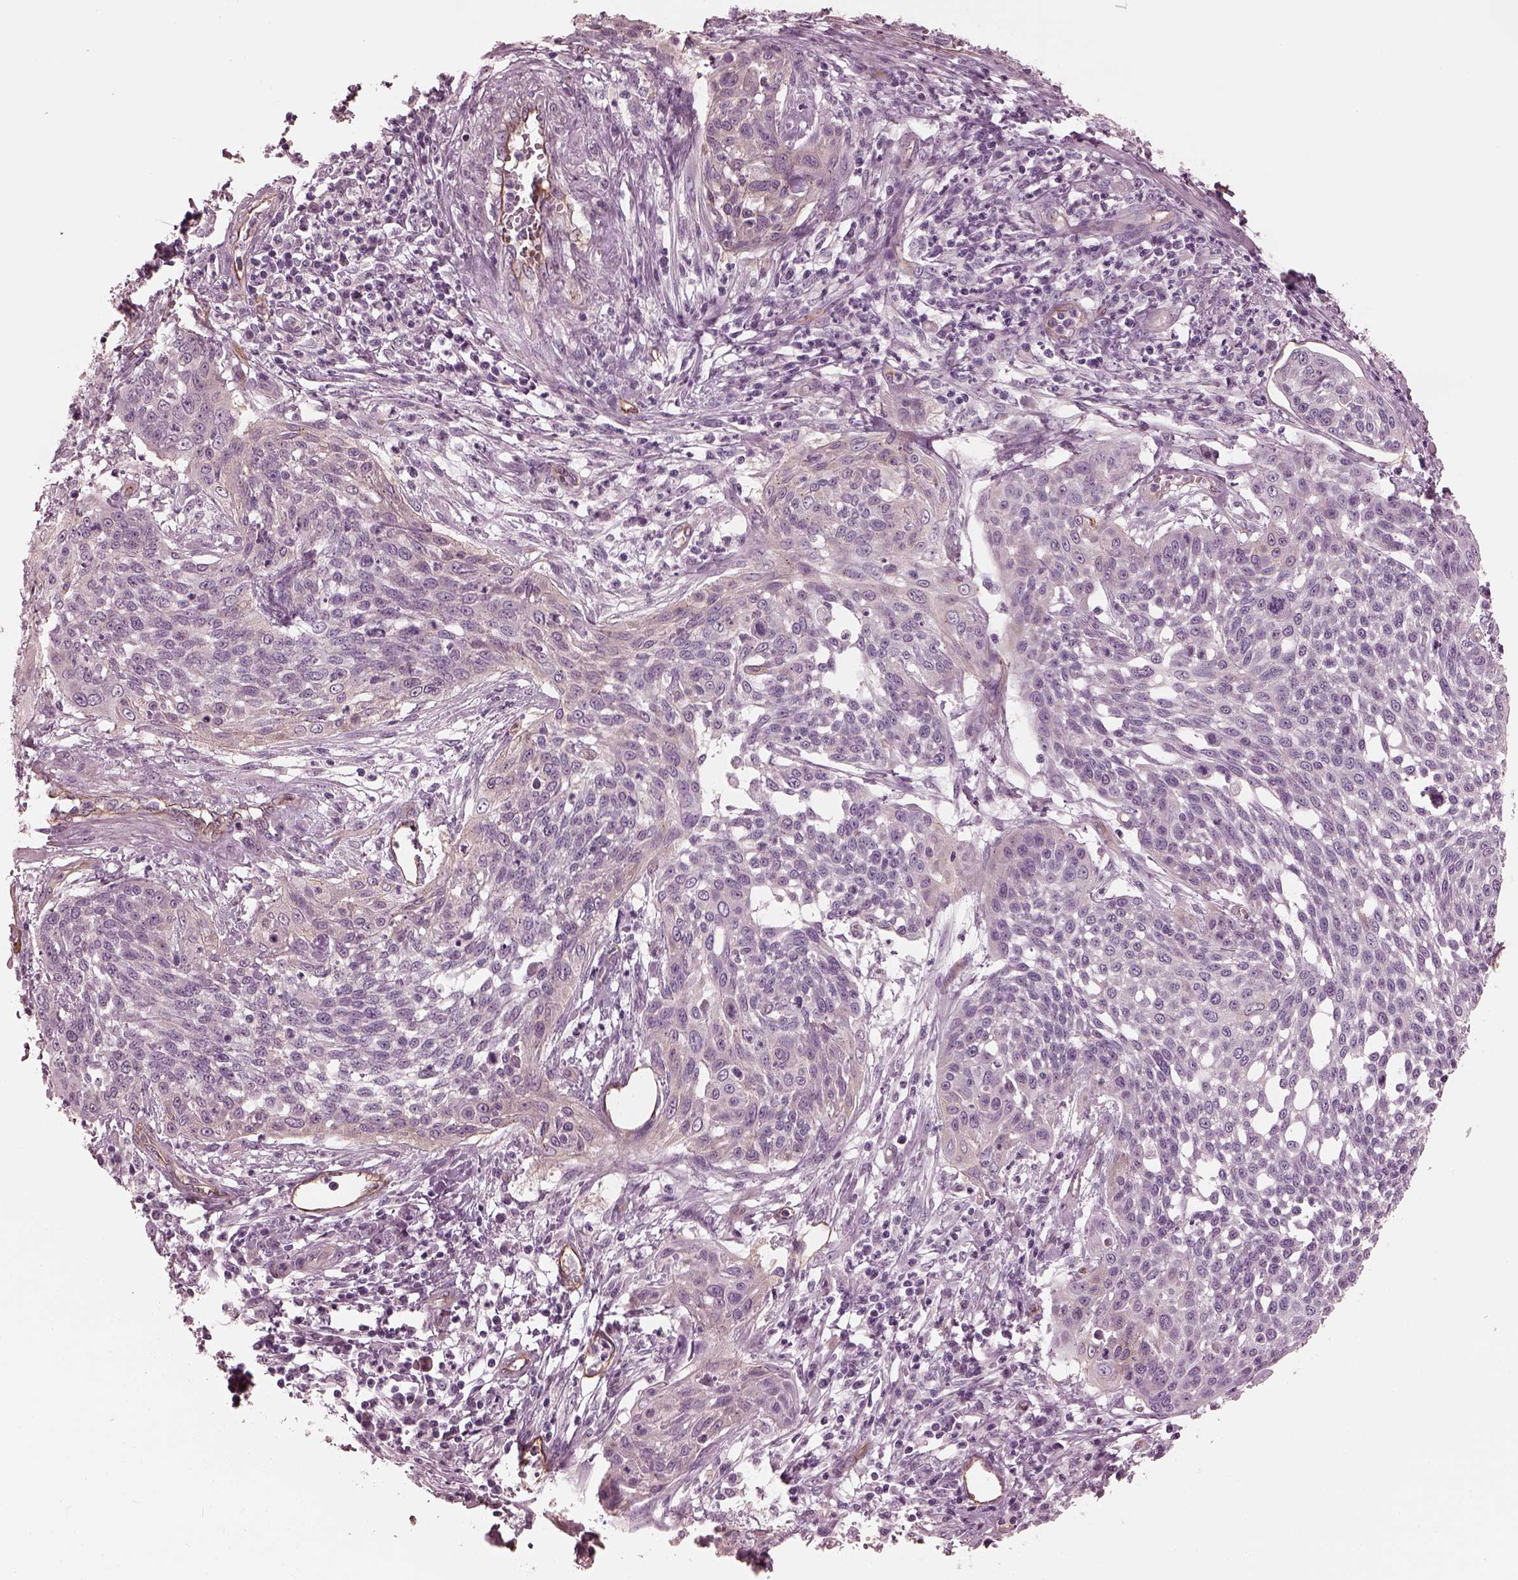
{"staining": {"intensity": "negative", "quantity": "none", "location": "none"}, "tissue": "cervical cancer", "cell_type": "Tumor cells", "image_type": "cancer", "snomed": [{"axis": "morphology", "description": "Squamous cell carcinoma, NOS"}, {"axis": "topography", "description": "Cervix"}], "caption": "Tumor cells show no significant protein expression in cervical cancer (squamous cell carcinoma). (DAB immunohistochemistry (IHC) visualized using brightfield microscopy, high magnification).", "gene": "EIF4E1B", "patient": {"sex": "female", "age": 34}}